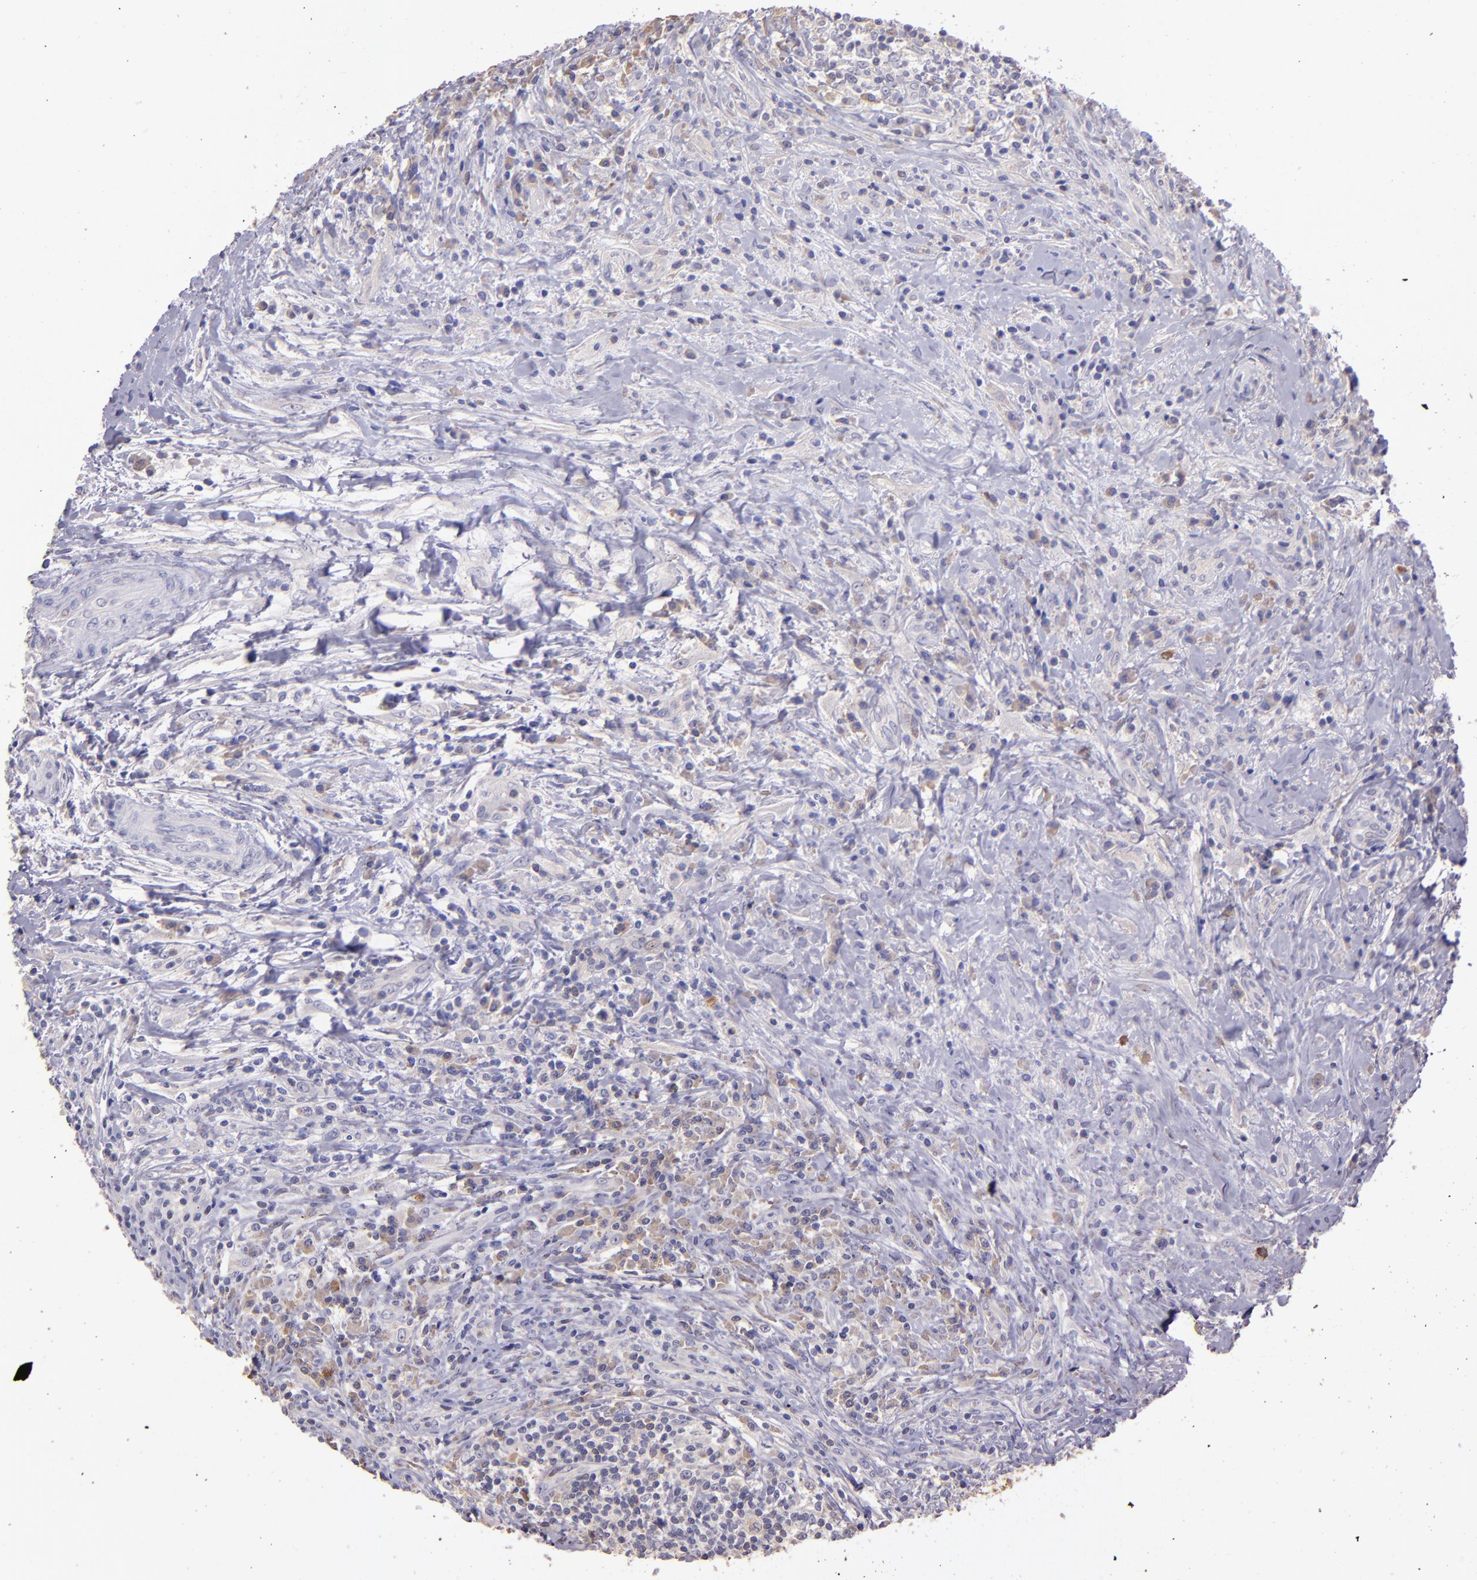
{"staining": {"intensity": "weak", "quantity": "25%-75%", "location": "nuclear"}, "tissue": "lymphoma", "cell_type": "Tumor cells", "image_type": "cancer", "snomed": [{"axis": "morphology", "description": "Hodgkin's disease, NOS"}, {"axis": "topography", "description": "Lymph node"}], "caption": "Immunohistochemical staining of human Hodgkin's disease displays weak nuclear protein expression in about 25%-75% of tumor cells.", "gene": "PAPPA", "patient": {"sex": "female", "age": 25}}